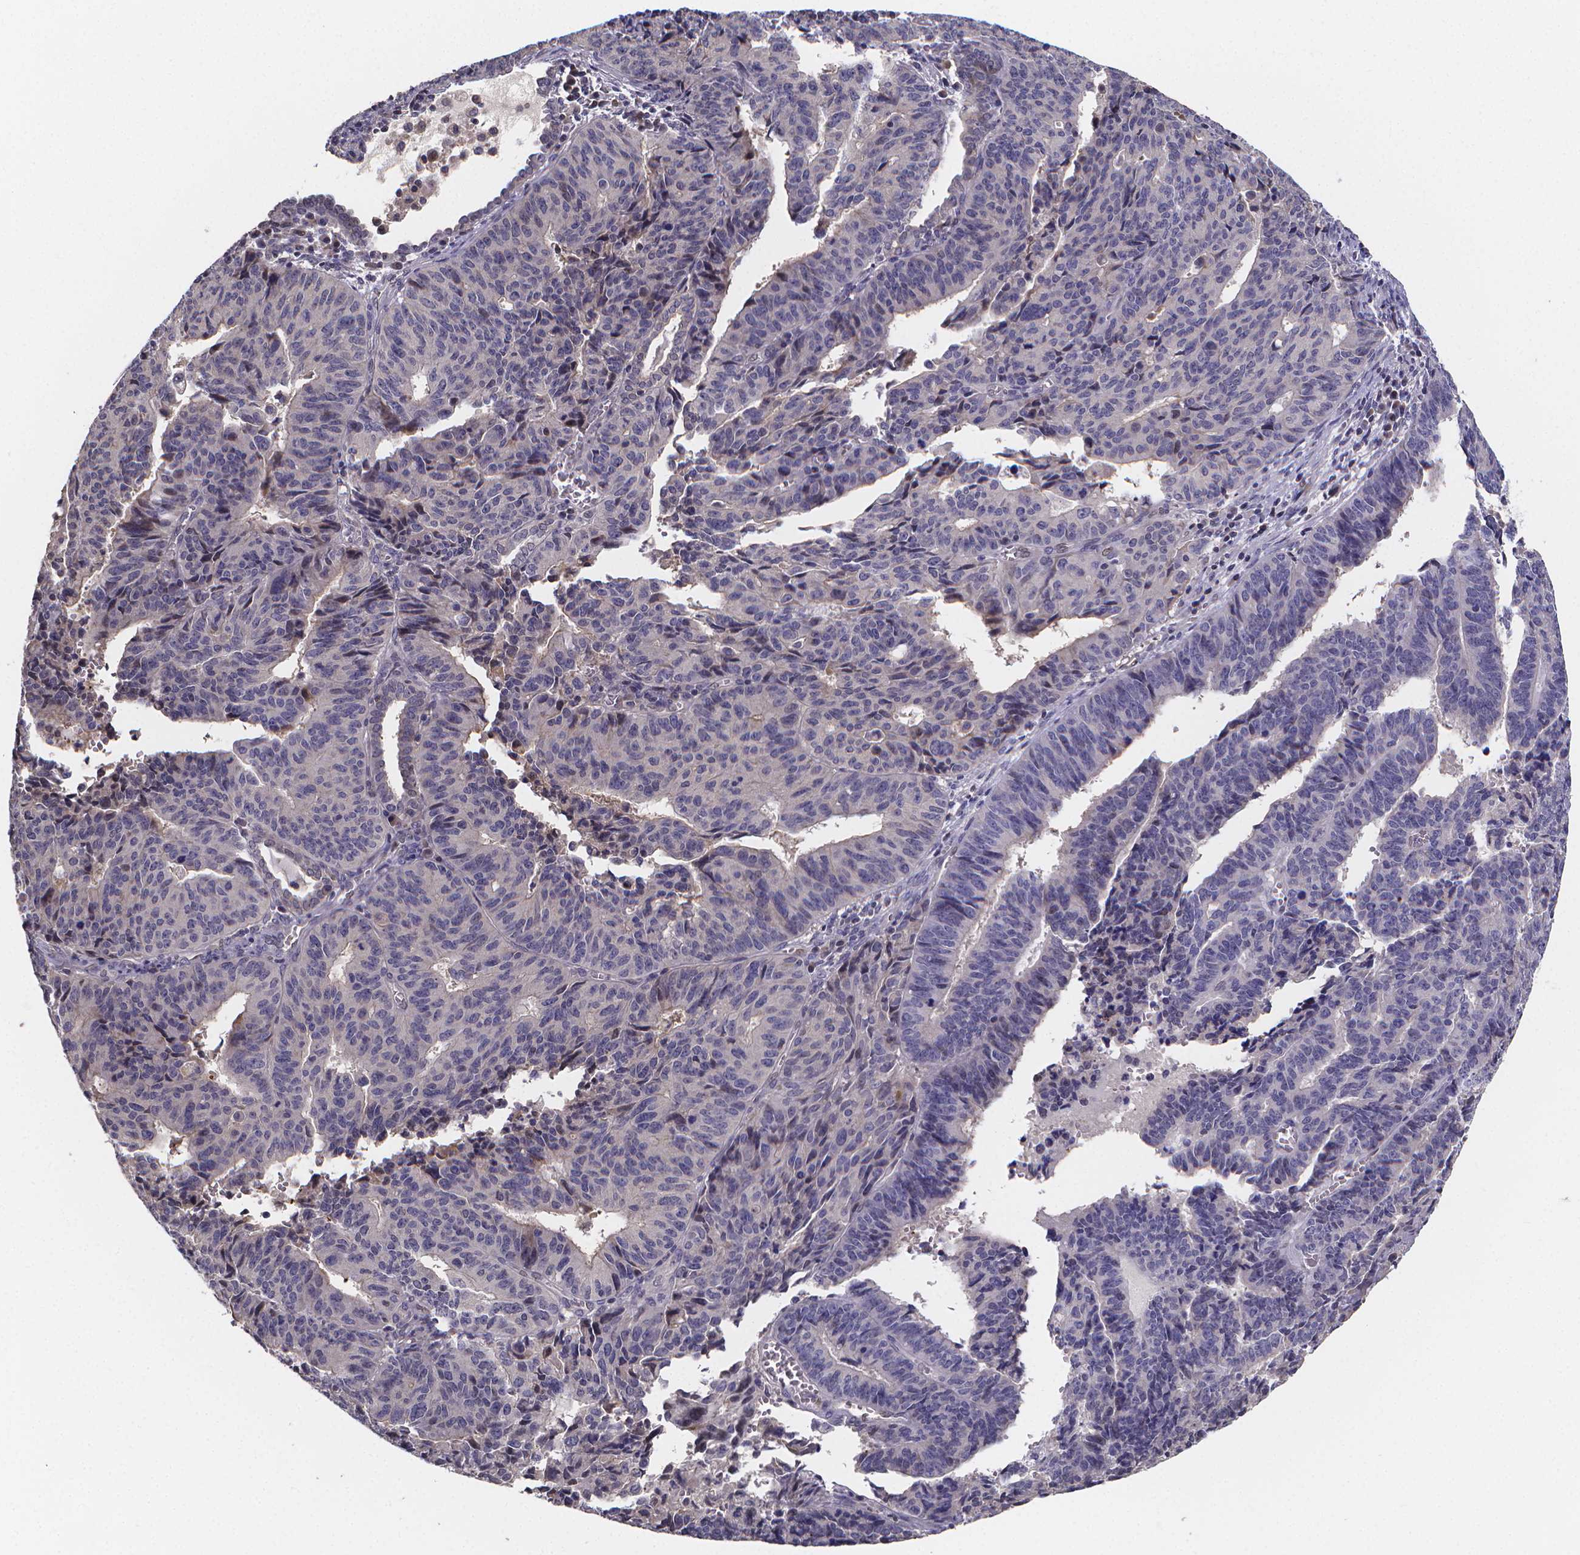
{"staining": {"intensity": "negative", "quantity": "none", "location": "none"}, "tissue": "endometrial cancer", "cell_type": "Tumor cells", "image_type": "cancer", "snomed": [{"axis": "morphology", "description": "Adenocarcinoma, NOS"}, {"axis": "topography", "description": "Endometrium"}], "caption": "IHC image of human endometrial cancer stained for a protein (brown), which shows no expression in tumor cells. (Immunohistochemistry, brightfield microscopy, high magnification).", "gene": "PAH", "patient": {"sex": "female", "age": 65}}